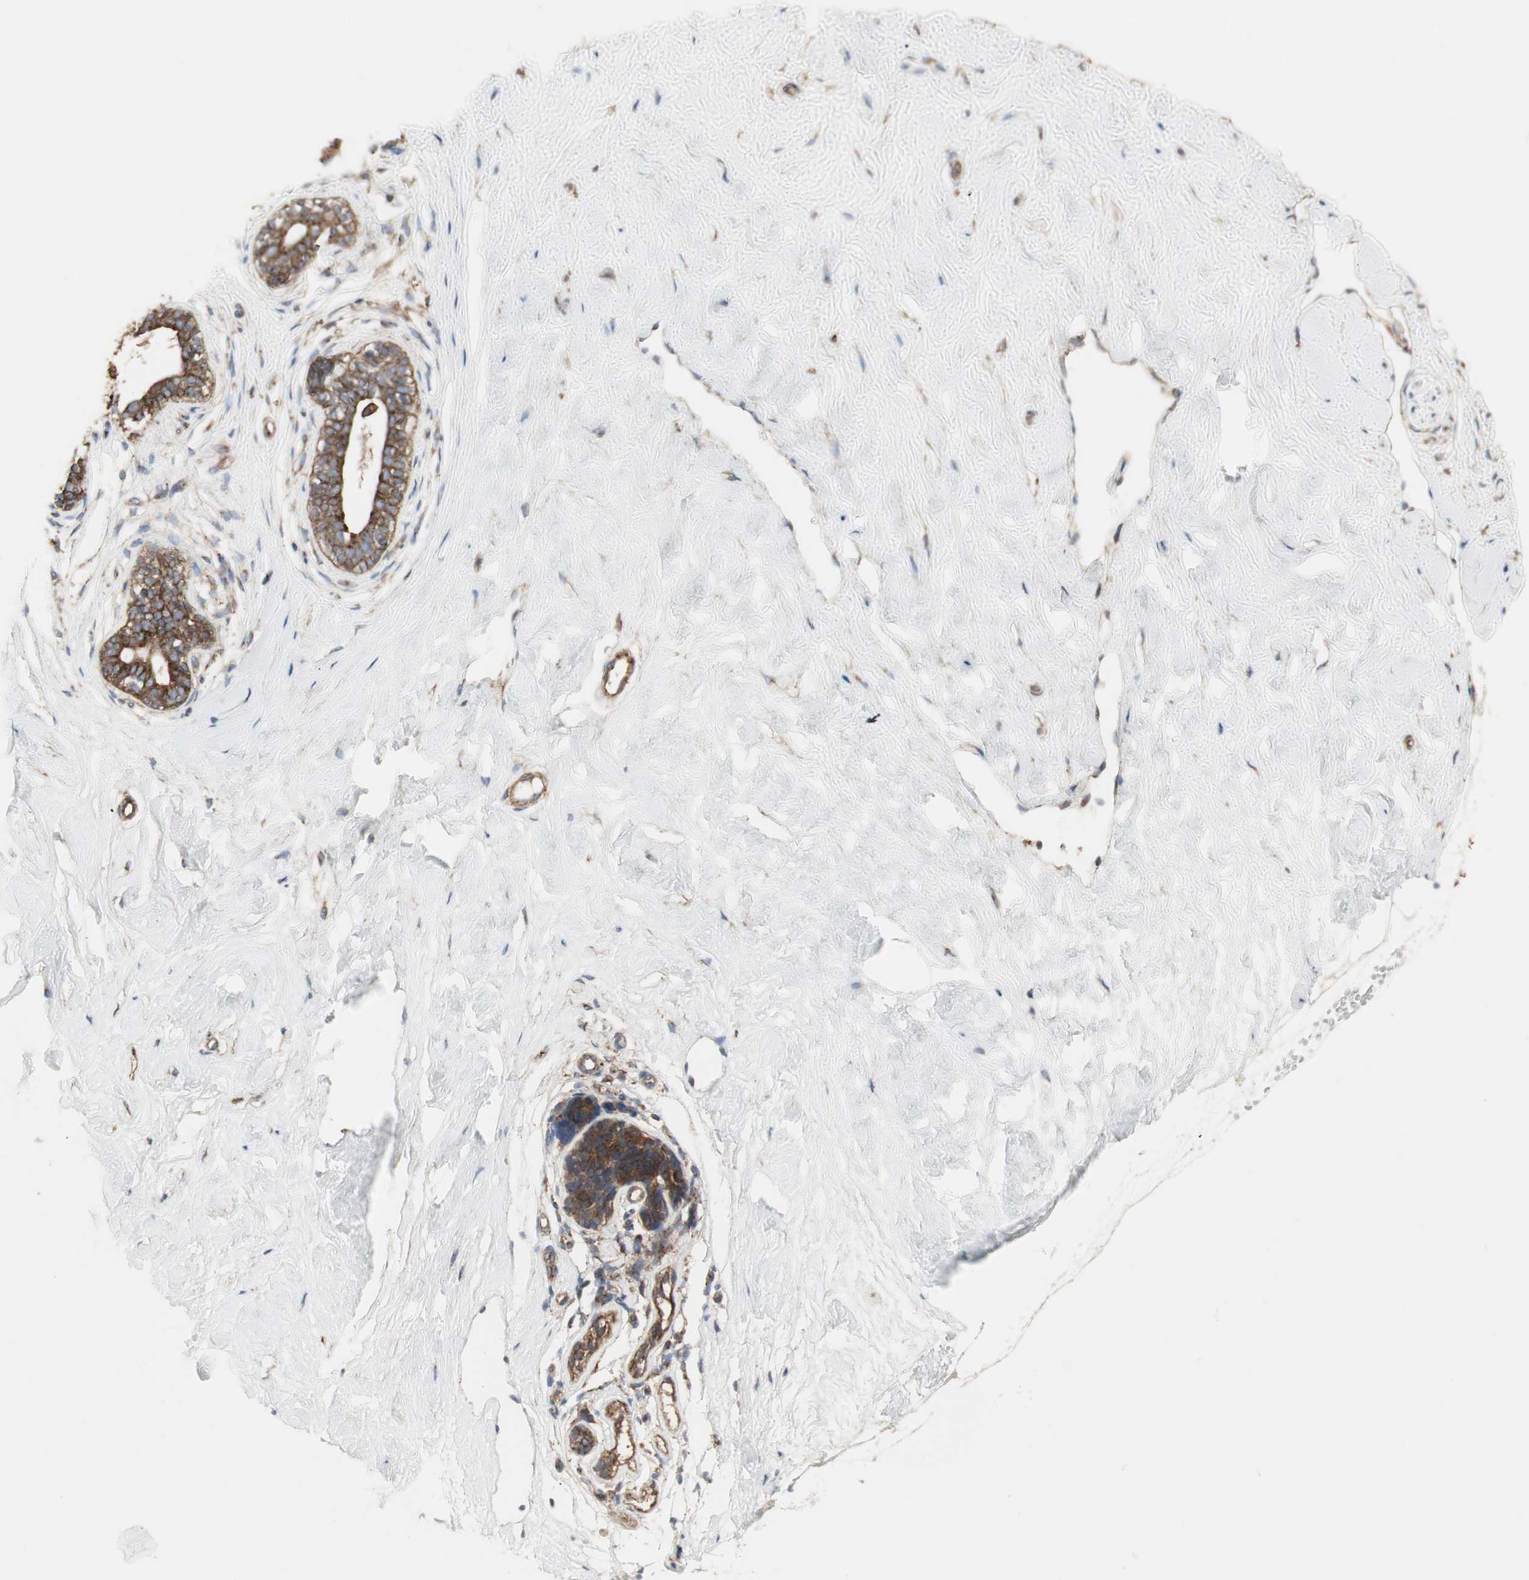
{"staining": {"intensity": "moderate", "quantity": ">75%", "location": "cytoplasmic/membranous"}, "tissue": "breast", "cell_type": "Adipocytes", "image_type": "normal", "snomed": [{"axis": "morphology", "description": "Normal tissue, NOS"}, {"axis": "topography", "description": "Breast"}], "caption": "DAB (3,3'-diaminobenzidine) immunohistochemical staining of unremarkable breast demonstrates moderate cytoplasmic/membranous protein positivity in approximately >75% of adipocytes. Nuclei are stained in blue.", "gene": "H6PD", "patient": {"sex": "female", "age": 23}}